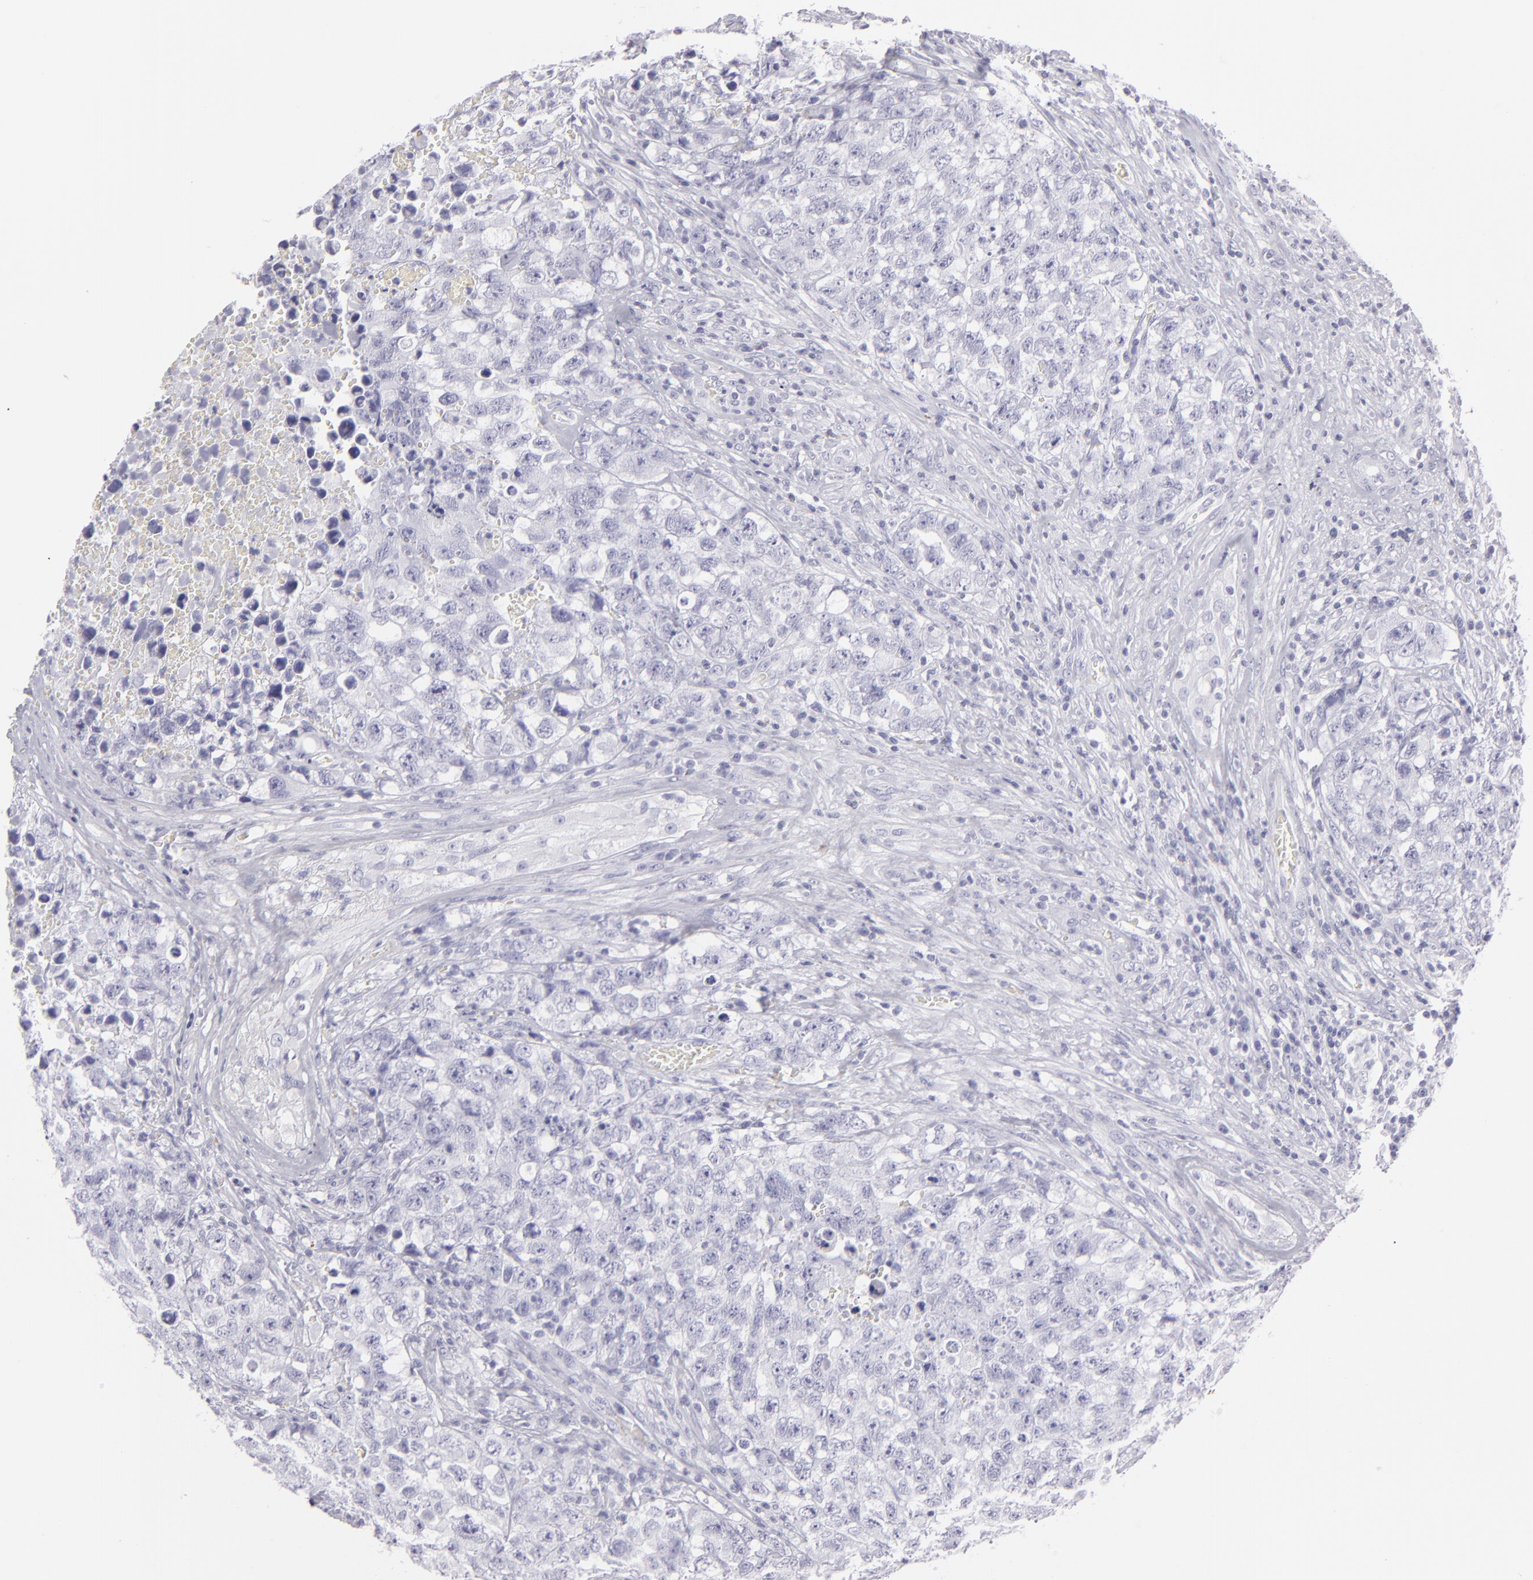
{"staining": {"intensity": "negative", "quantity": "none", "location": "none"}, "tissue": "testis cancer", "cell_type": "Tumor cells", "image_type": "cancer", "snomed": [{"axis": "morphology", "description": "Carcinoma, Embryonal, NOS"}, {"axis": "topography", "description": "Testis"}], "caption": "Image shows no significant protein positivity in tumor cells of testis cancer (embryonal carcinoma).", "gene": "FLG", "patient": {"sex": "male", "age": 31}}